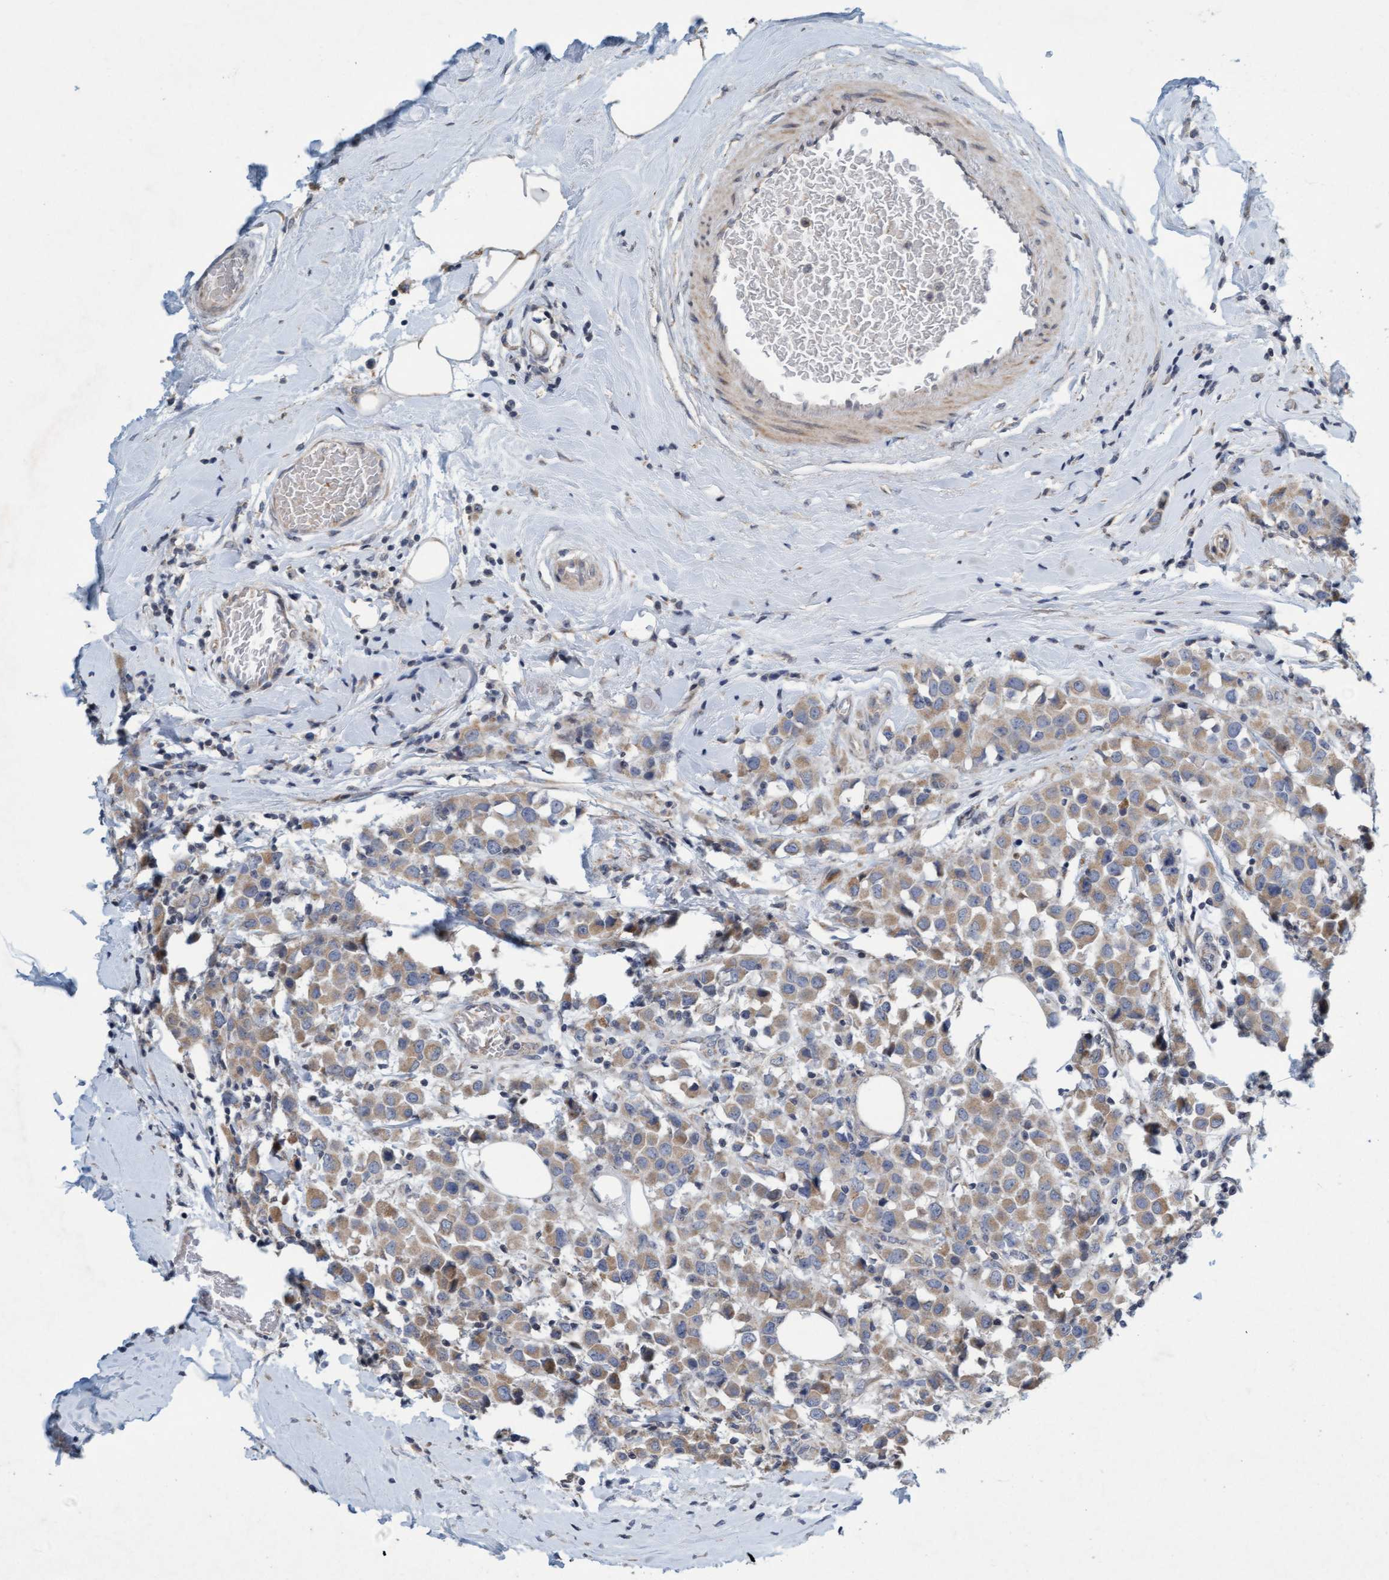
{"staining": {"intensity": "moderate", "quantity": ">75%", "location": "cytoplasmic/membranous"}, "tissue": "breast cancer", "cell_type": "Tumor cells", "image_type": "cancer", "snomed": [{"axis": "morphology", "description": "Duct carcinoma"}, {"axis": "topography", "description": "Breast"}], "caption": "A photomicrograph of human breast cancer (intraductal carcinoma) stained for a protein exhibits moderate cytoplasmic/membranous brown staining in tumor cells.", "gene": "DDHD2", "patient": {"sex": "female", "age": 61}}